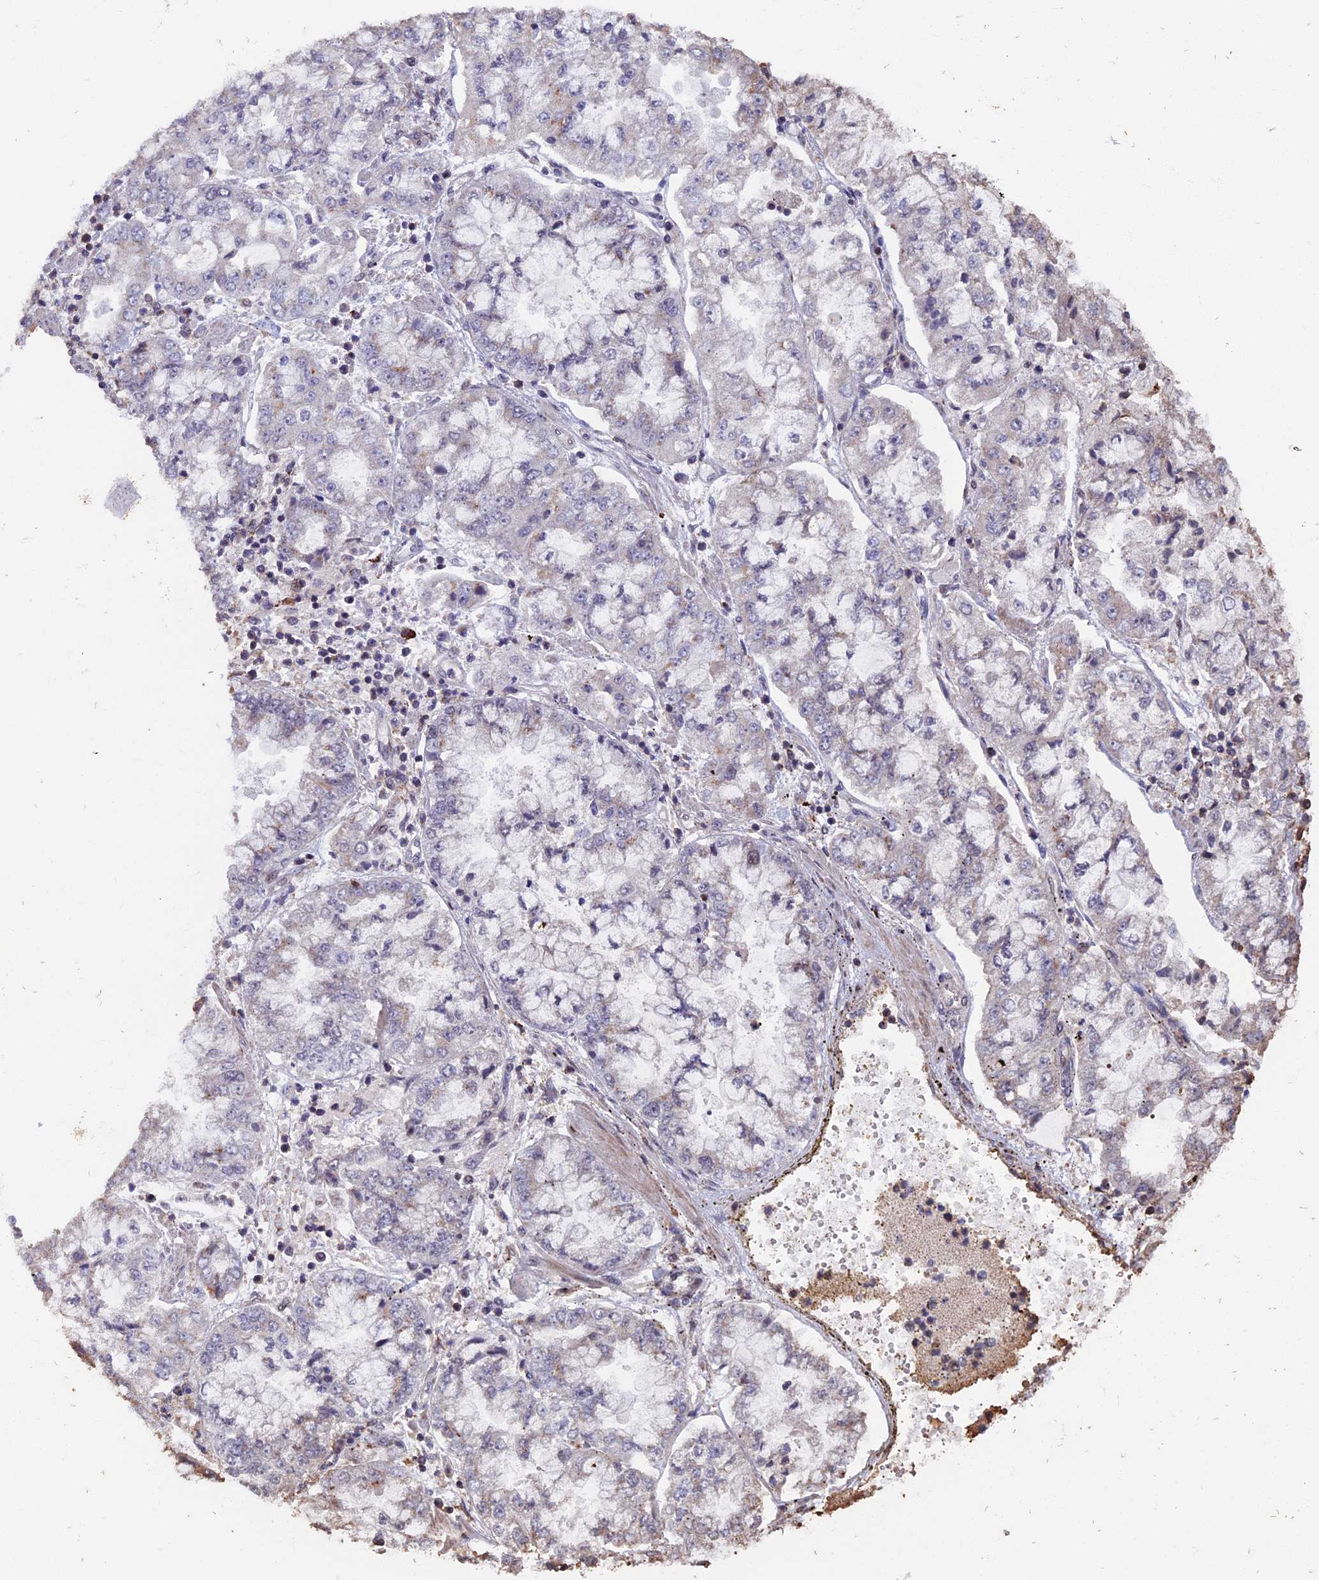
{"staining": {"intensity": "negative", "quantity": "none", "location": "none"}, "tissue": "stomach cancer", "cell_type": "Tumor cells", "image_type": "cancer", "snomed": [{"axis": "morphology", "description": "Adenocarcinoma, NOS"}, {"axis": "topography", "description": "Stomach"}], "caption": "Immunohistochemistry (IHC) of stomach cancer reveals no staining in tumor cells. (Immunohistochemistry, brightfield microscopy, high magnification).", "gene": "RASGRF1", "patient": {"sex": "male", "age": 76}}